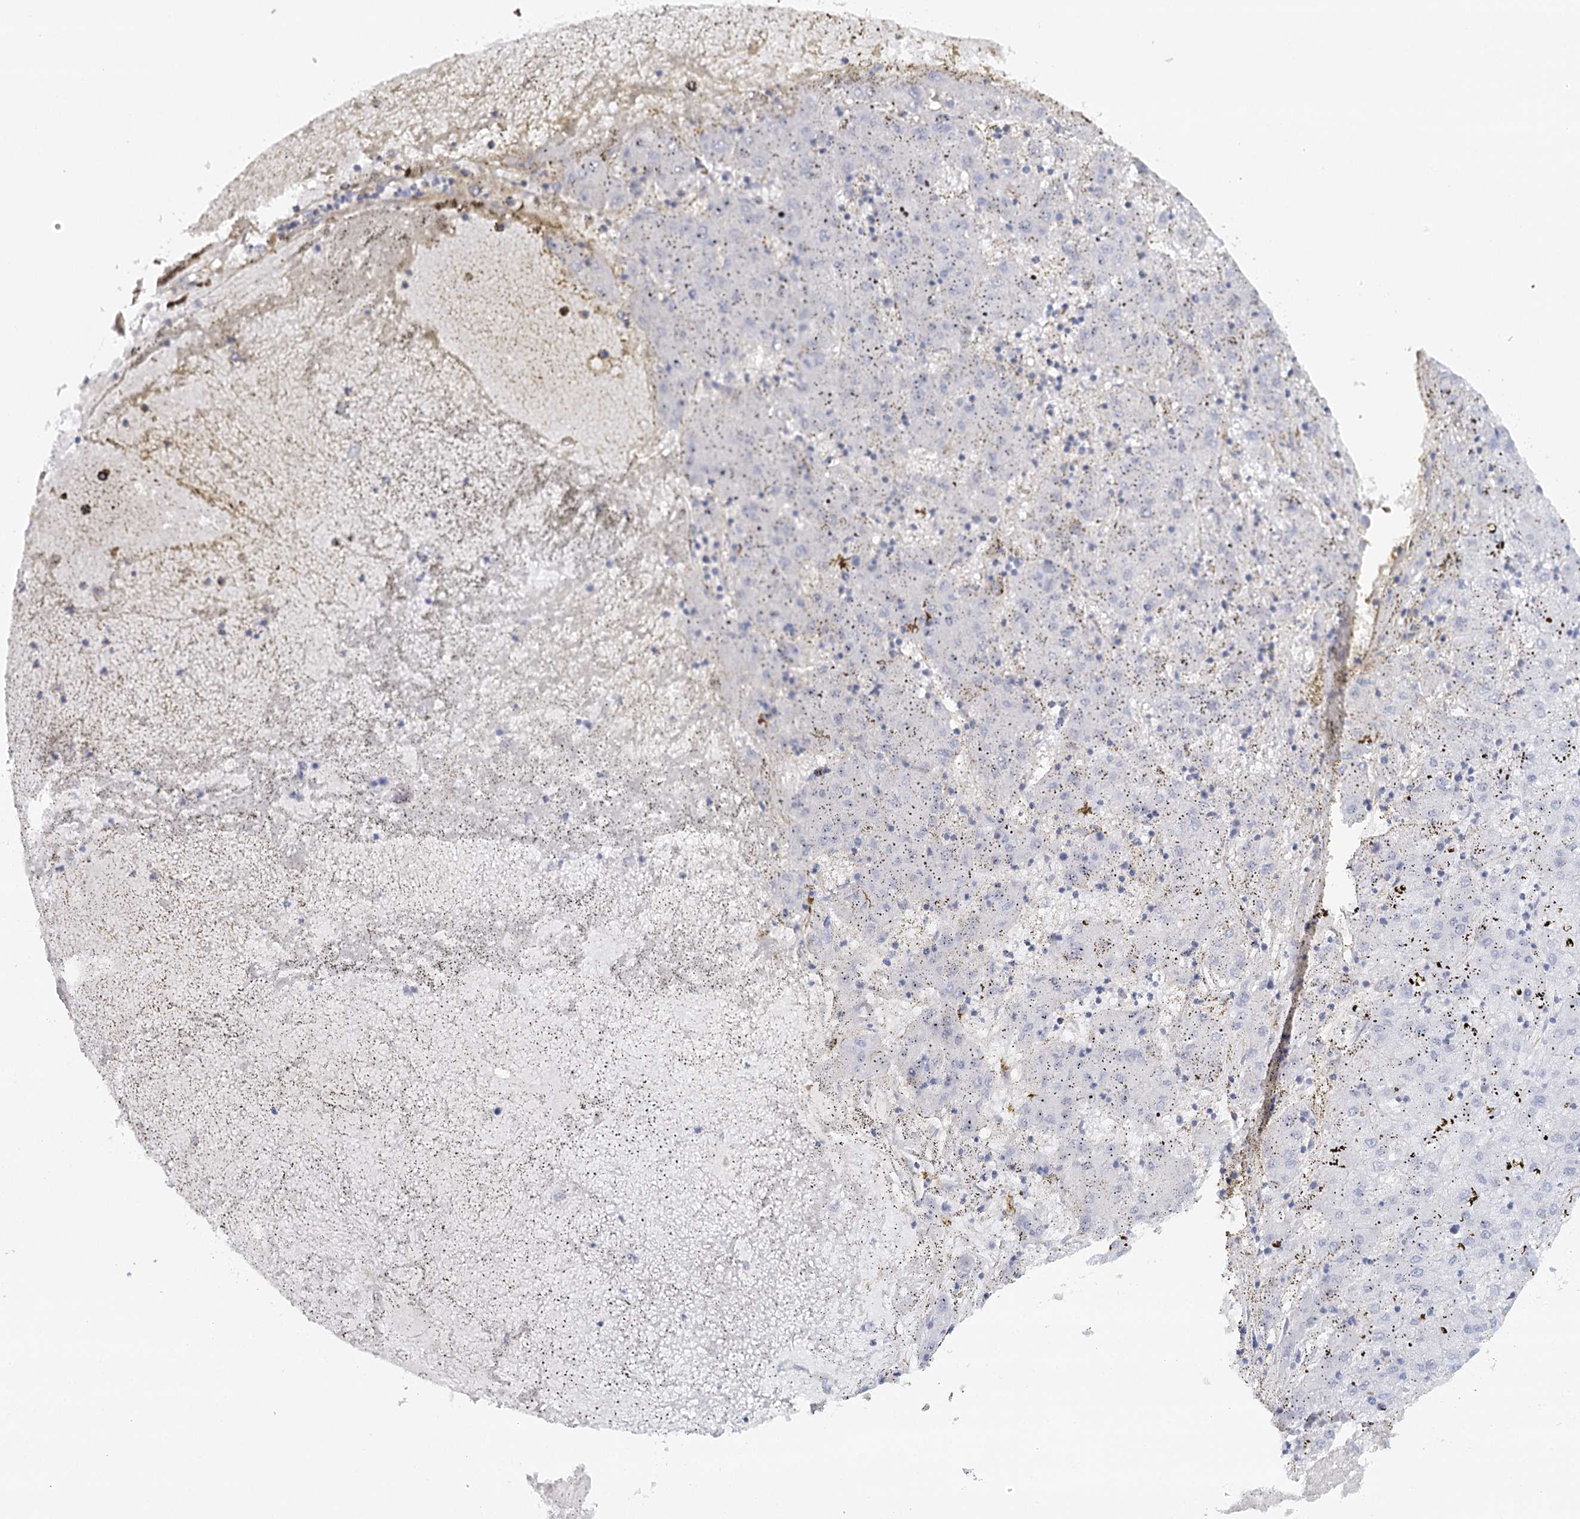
{"staining": {"intensity": "negative", "quantity": "none", "location": "none"}, "tissue": "liver cancer", "cell_type": "Tumor cells", "image_type": "cancer", "snomed": [{"axis": "morphology", "description": "Carcinoma, Hepatocellular, NOS"}, {"axis": "topography", "description": "Liver"}], "caption": "Immunohistochemistry (IHC) micrograph of neoplastic tissue: liver cancer (hepatocellular carcinoma) stained with DAB demonstrates no significant protein positivity in tumor cells.", "gene": "SYNPO", "patient": {"sex": "male", "age": 72}}